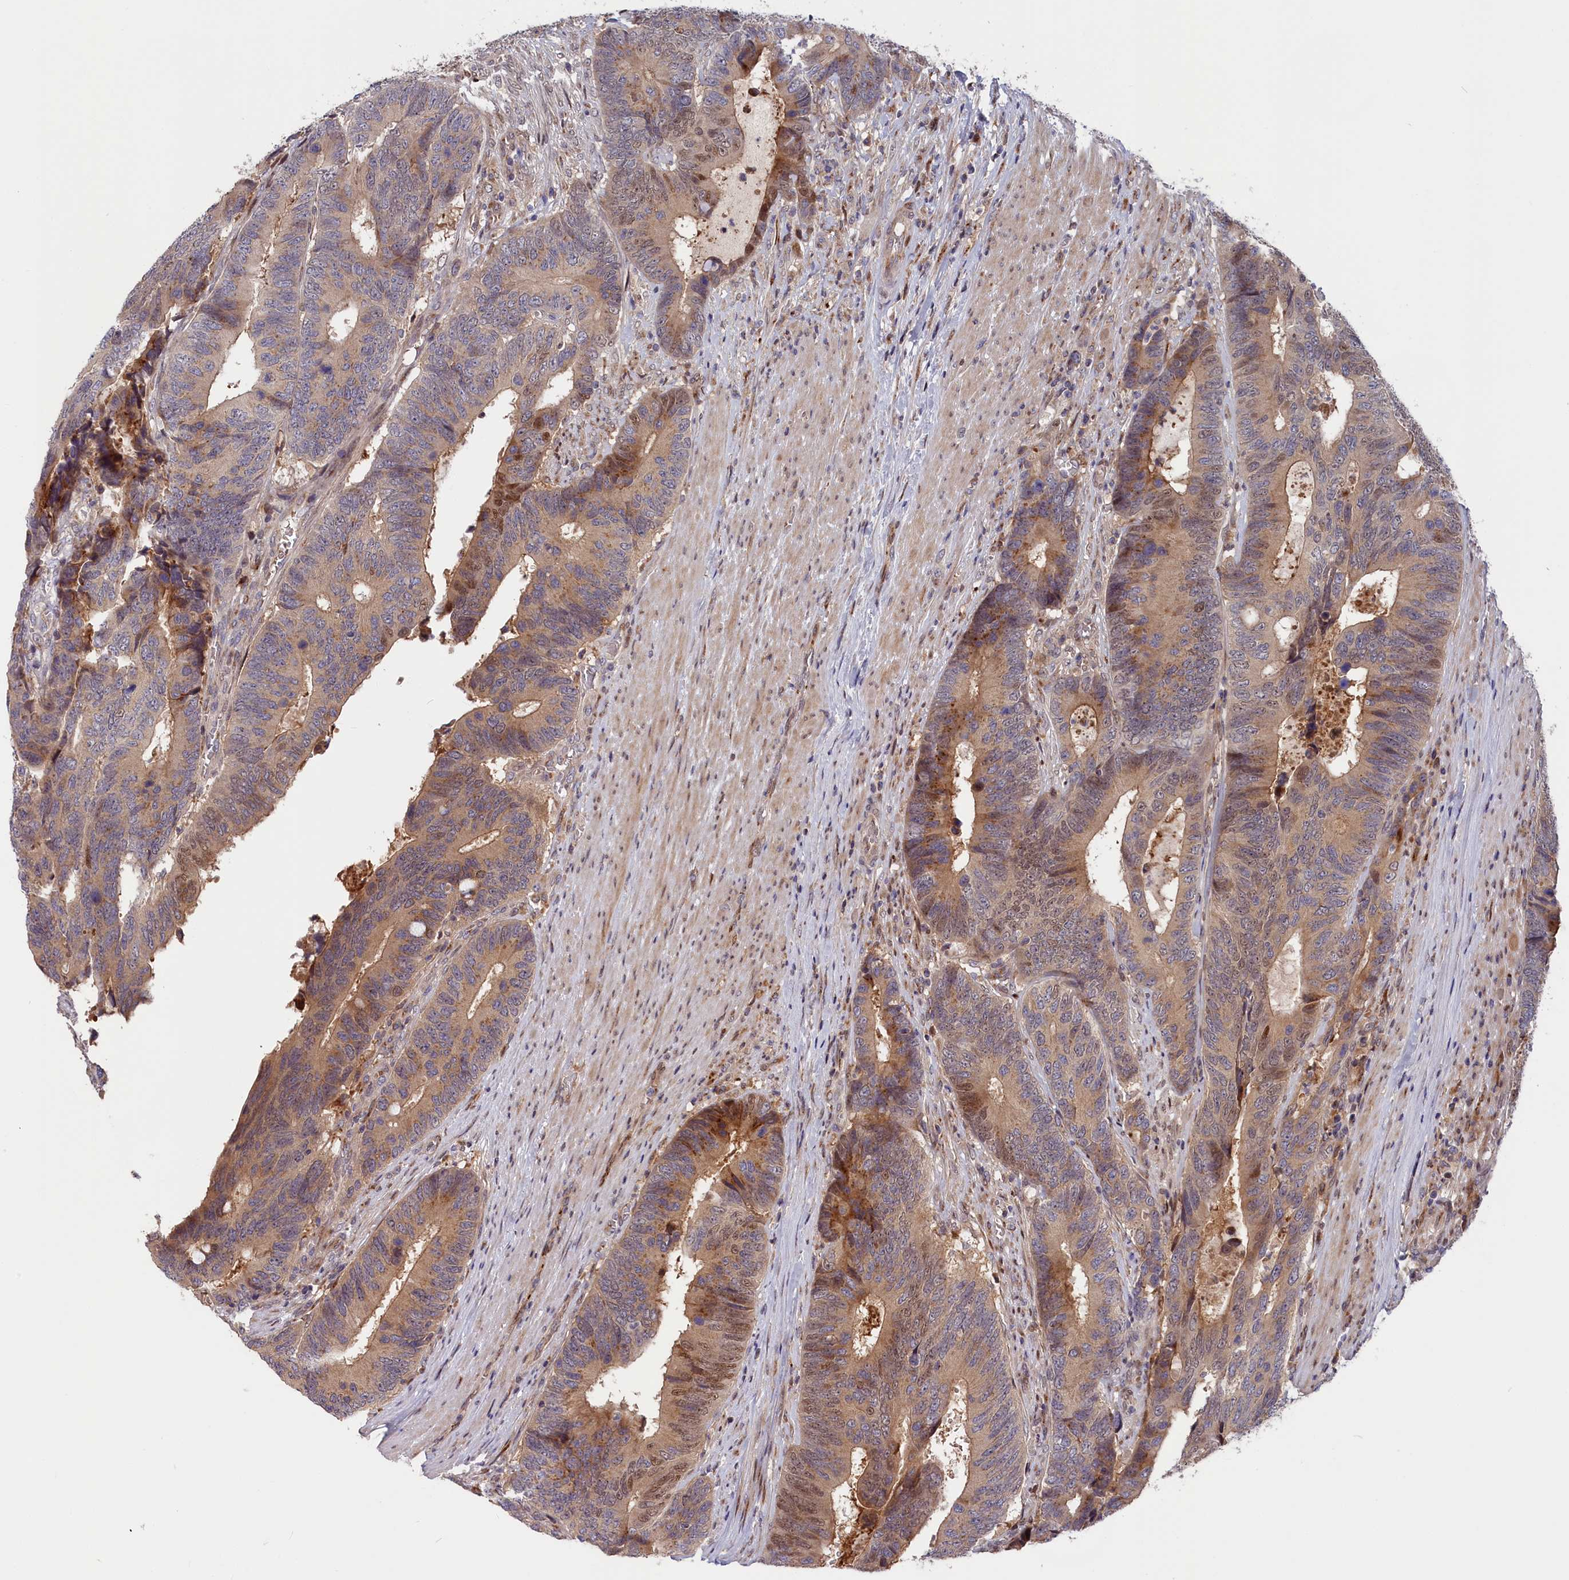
{"staining": {"intensity": "moderate", "quantity": "<25%", "location": "cytoplasmic/membranous,nuclear"}, "tissue": "colorectal cancer", "cell_type": "Tumor cells", "image_type": "cancer", "snomed": [{"axis": "morphology", "description": "Adenocarcinoma, NOS"}, {"axis": "topography", "description": "Colon"}], "caption": "Immunohistochemical staining of colorectal adenocarcinoma demonstrates moderate cytoplasmic/membranous and nuclear protein positivity in about <25% of tumor cells. (DAB (3,3'-diaminobenzidine) IHC with brightfield microscopy, high magnification).", "gene": "CHST12", "patient": {"sex": "male", "age": 87}}